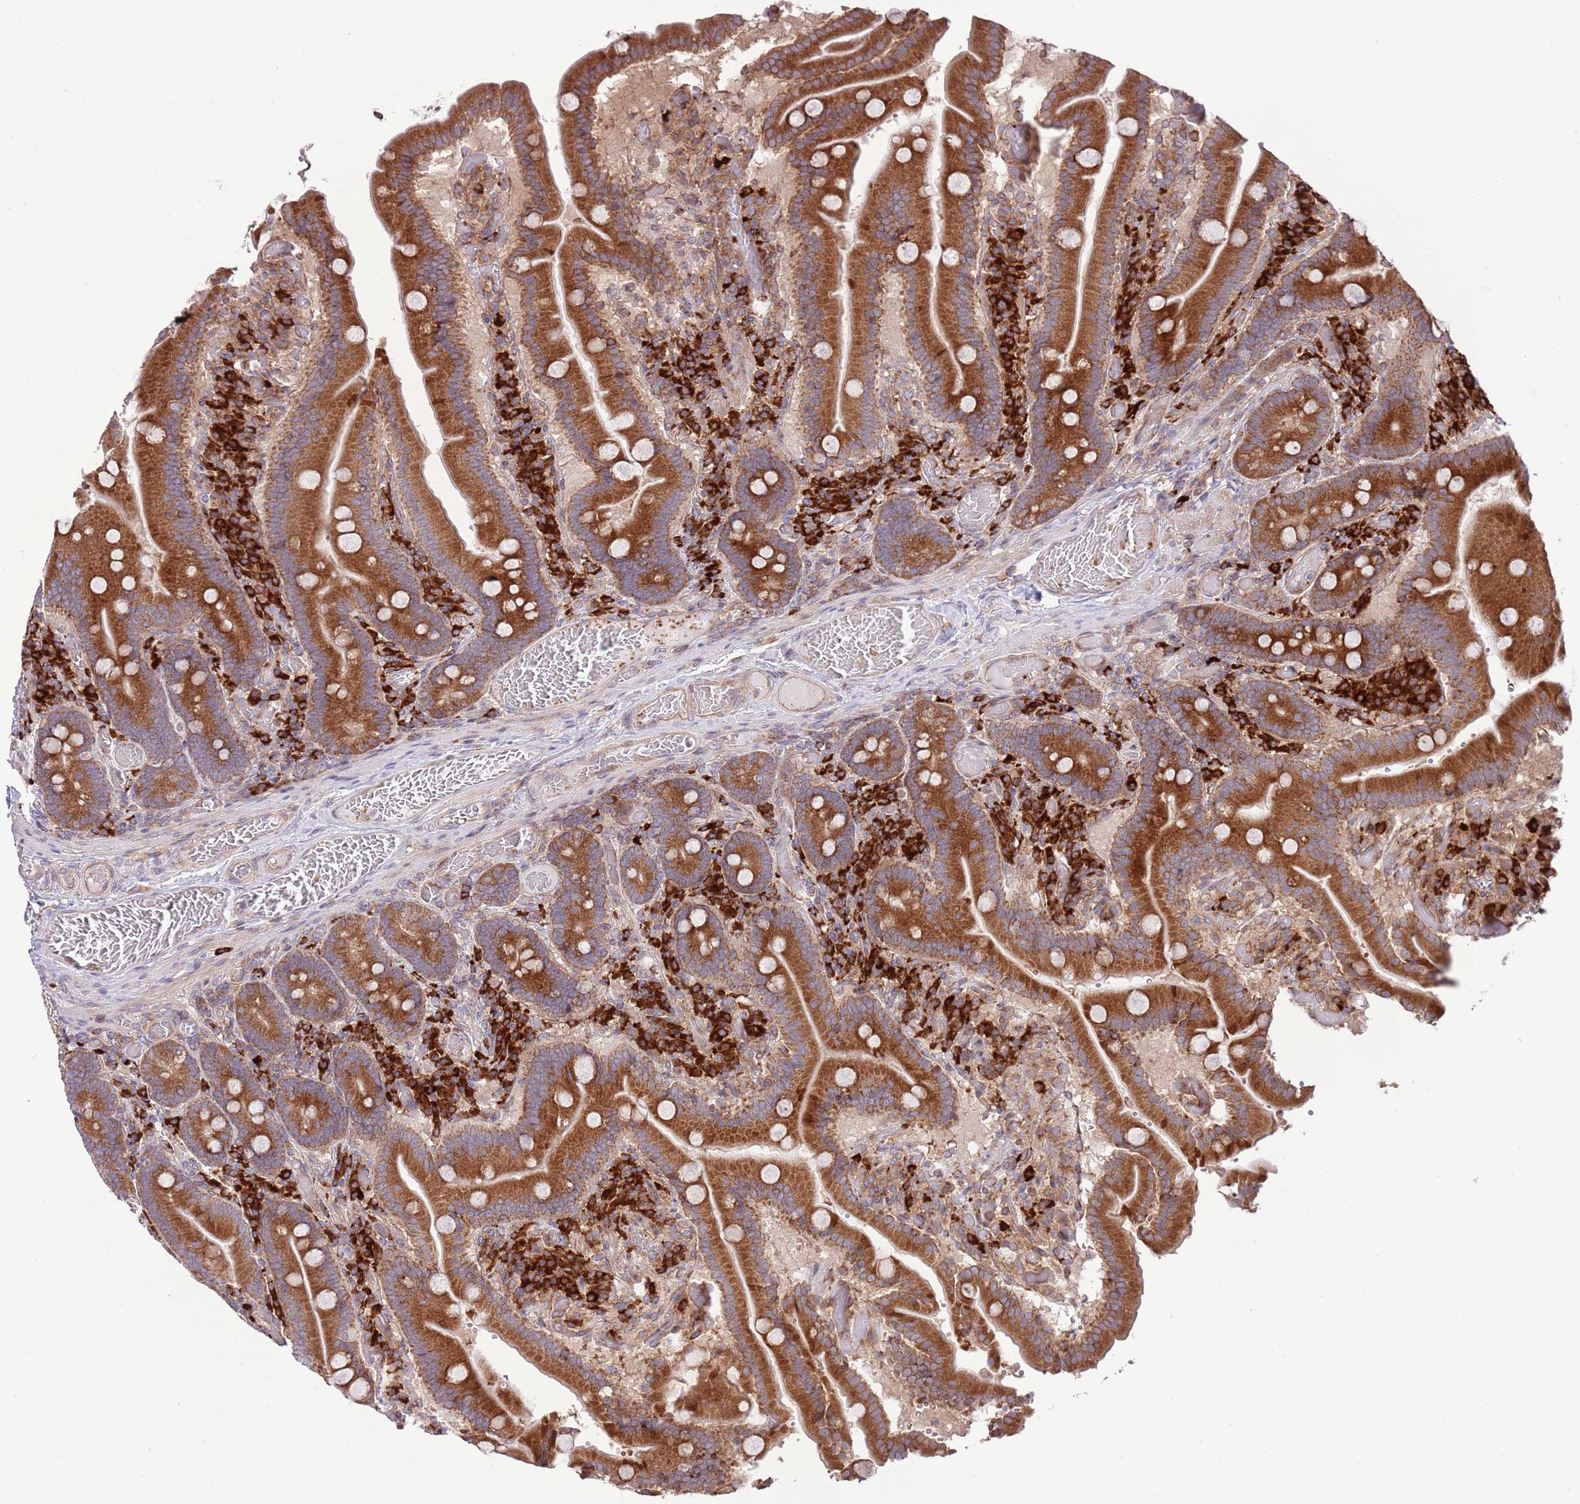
{"staining": {"intensity": "strong", "quantity": ">75%", "location": "cytoplasmic/membranous"}, "tissue": "duodenum", "cell_type": "Glandular cells", "image_type": "normal", "snomed": [{"axis": "morphology", "description": "Normal tissue, NOS"}, {"axis": "topography", "description": "Duodenum"}], "caption": "Glandular cells demonstrate strong cytoplasmic/membranous staining in about >75% of cells in benign duodenum. Using DAB (3,3'-diaminobenzidine) (brown) and hematoxylin (blue) stains, captured at high magnification using brightfield microscopy.", "gene": "DAND5", "patient": {"sex": "female", "age": 62}}